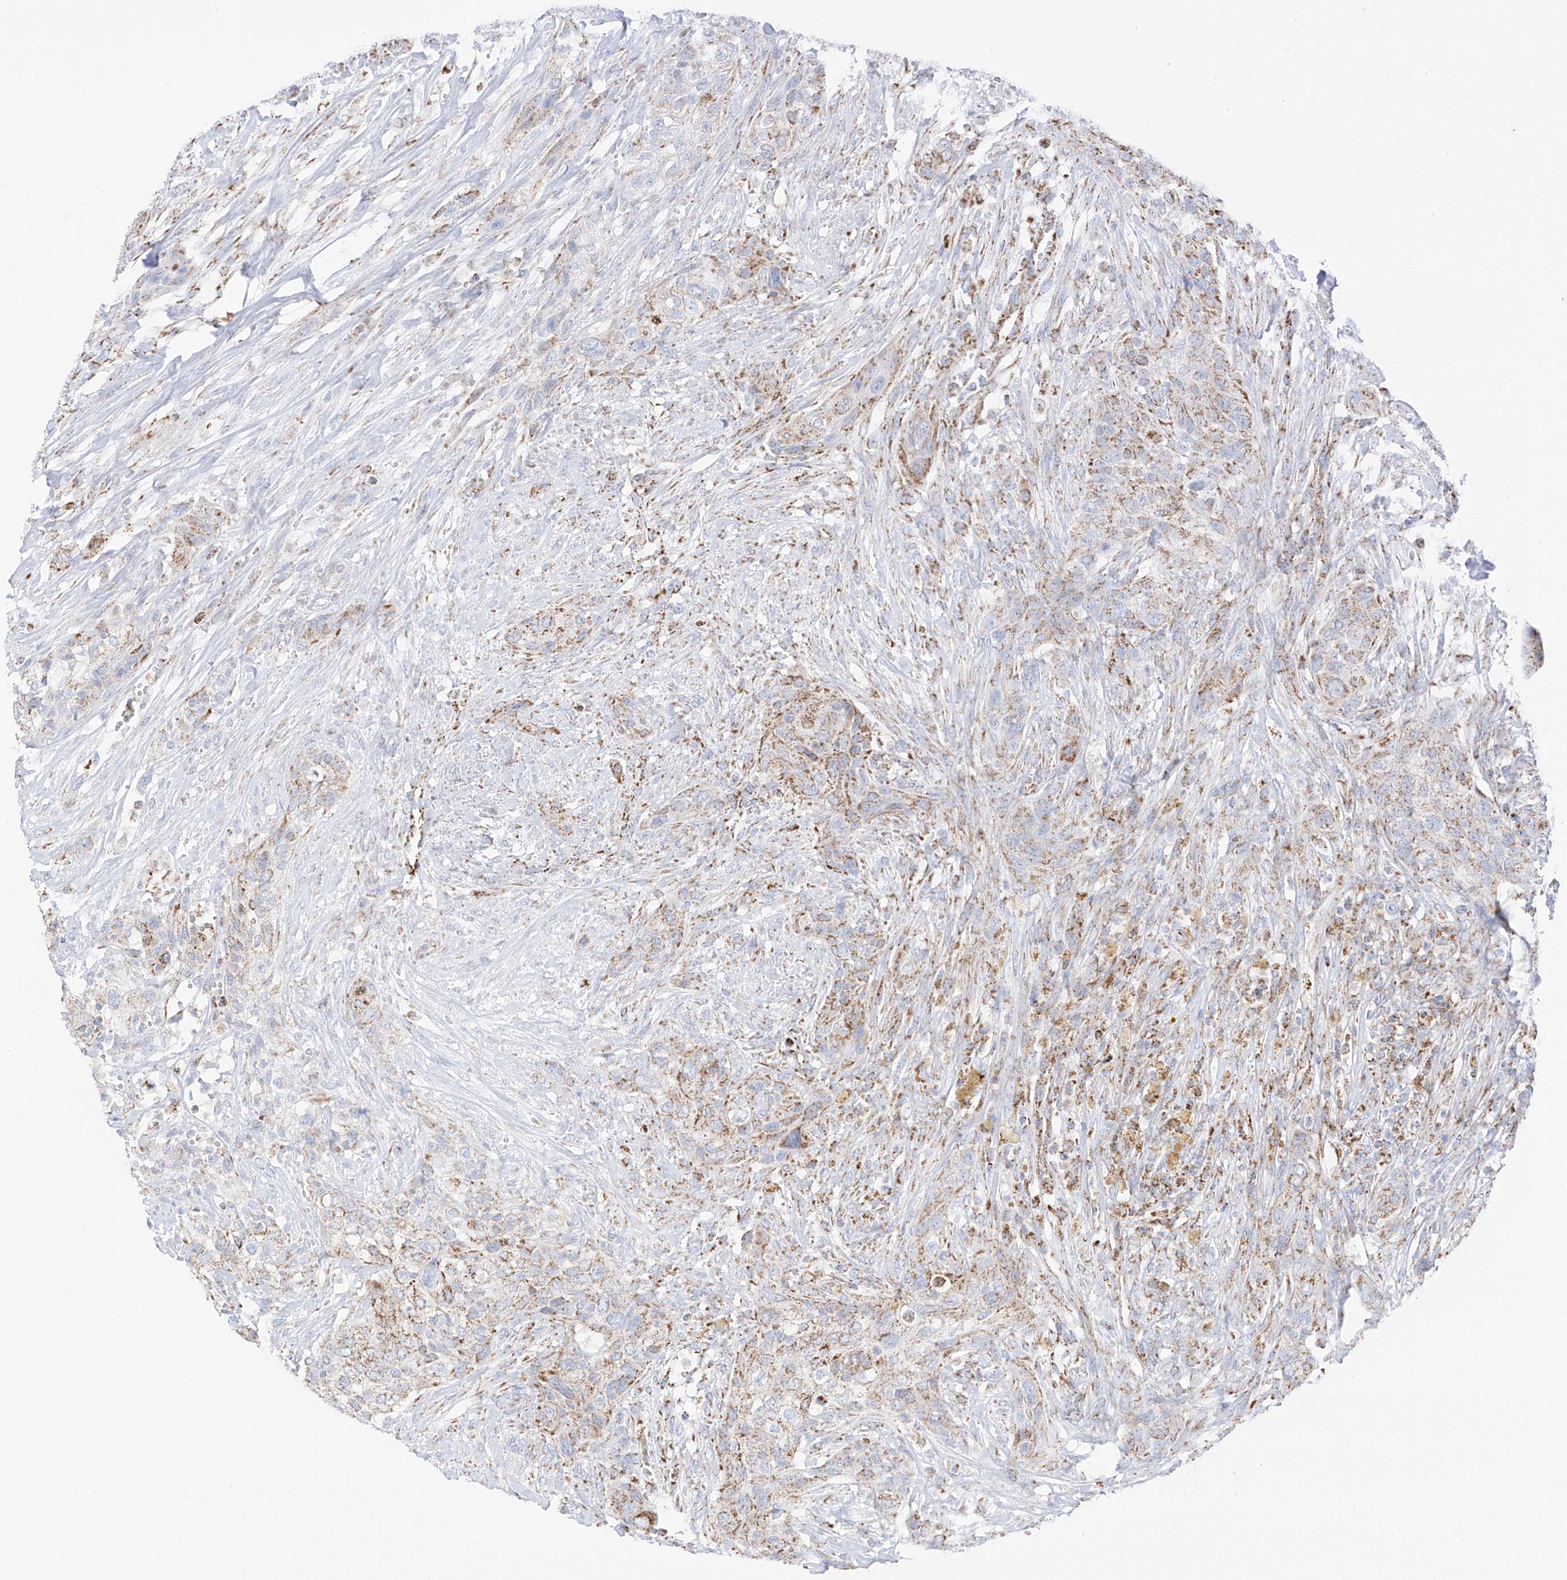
{"staining": {"intensity": "weak", "quantity": "25%-75%", "location": "cytoplasmic/membranous"}, "tissue": "urothelial cancer", "cell_type": "Tumor cells", "image_type": "cancer", "snomed": [{"axis": "morphology", "description": "Urothelial carcinoma, High grade"}, {"axis": "topography", "description": "Urinary bladder"}], "caption": "Immunohistochemistry (IHC) (DAB (3,3'-diaminobenzidine)) staining of human urothelial cancer shows weak cytoplasmic/membranous protein staining in approximately 25%-75% of tumor cells.", "gene": "XKR3", "patient": {"sex": "male", "age": 35}}